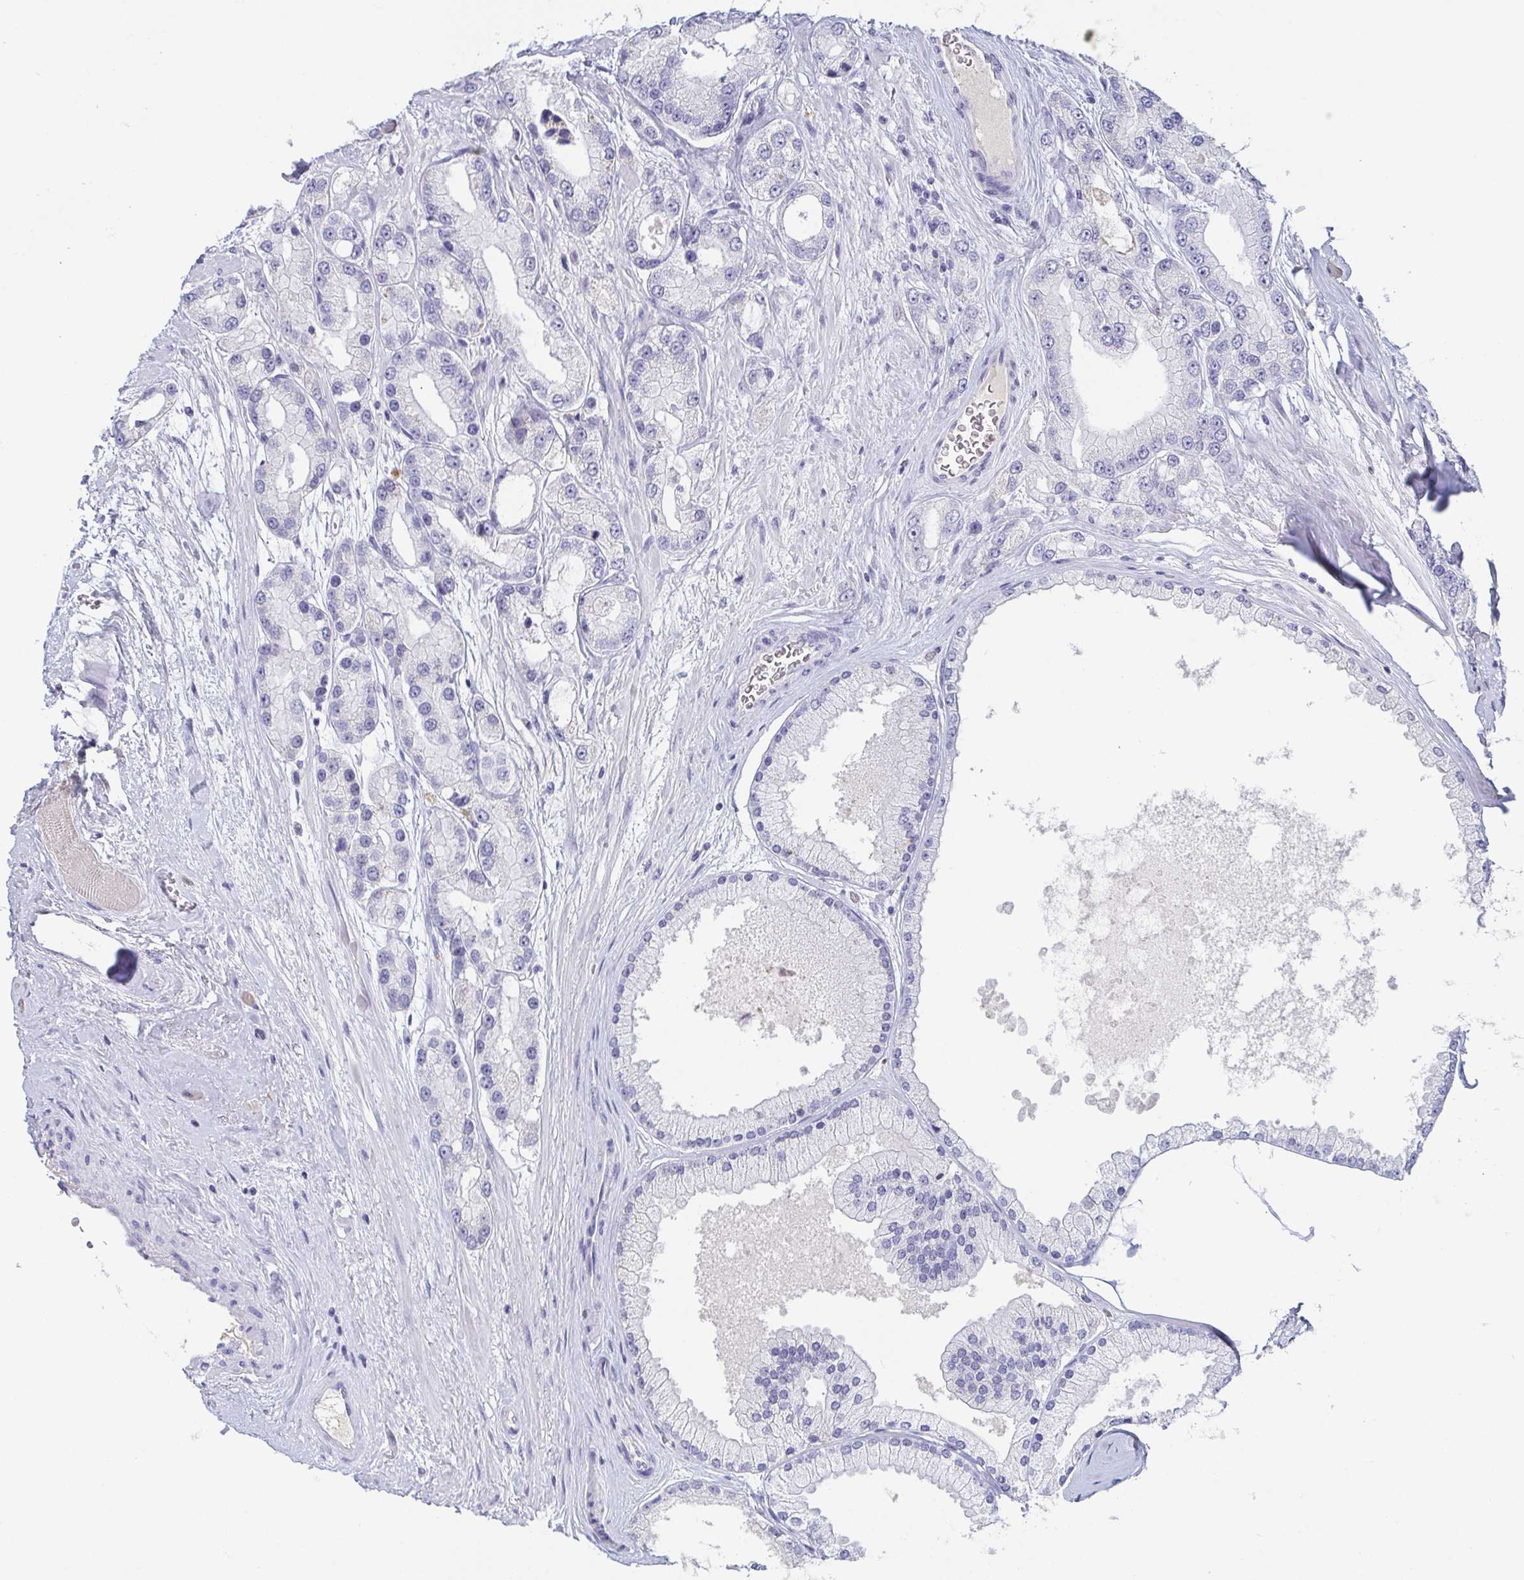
{"staining": {"intensity": "negative", "quantity": "none", "location": "none"}, "tissue": "prostate cancer", "cell_type": "Tumor cells", "image_type": "cancer", "snomed": [{"axis": "morphology", "description": "Adenocarcinoma, High grade"}, {"axis": "topography", "description": "Prostate"}], "caption": "Tumor cells show no significant protein positivity in prostate adenocarcinoma (high-grade). Nuclei are stained in blue.", "gene": "ITLN1", "patient": {"sex": "male", "age": 67}}